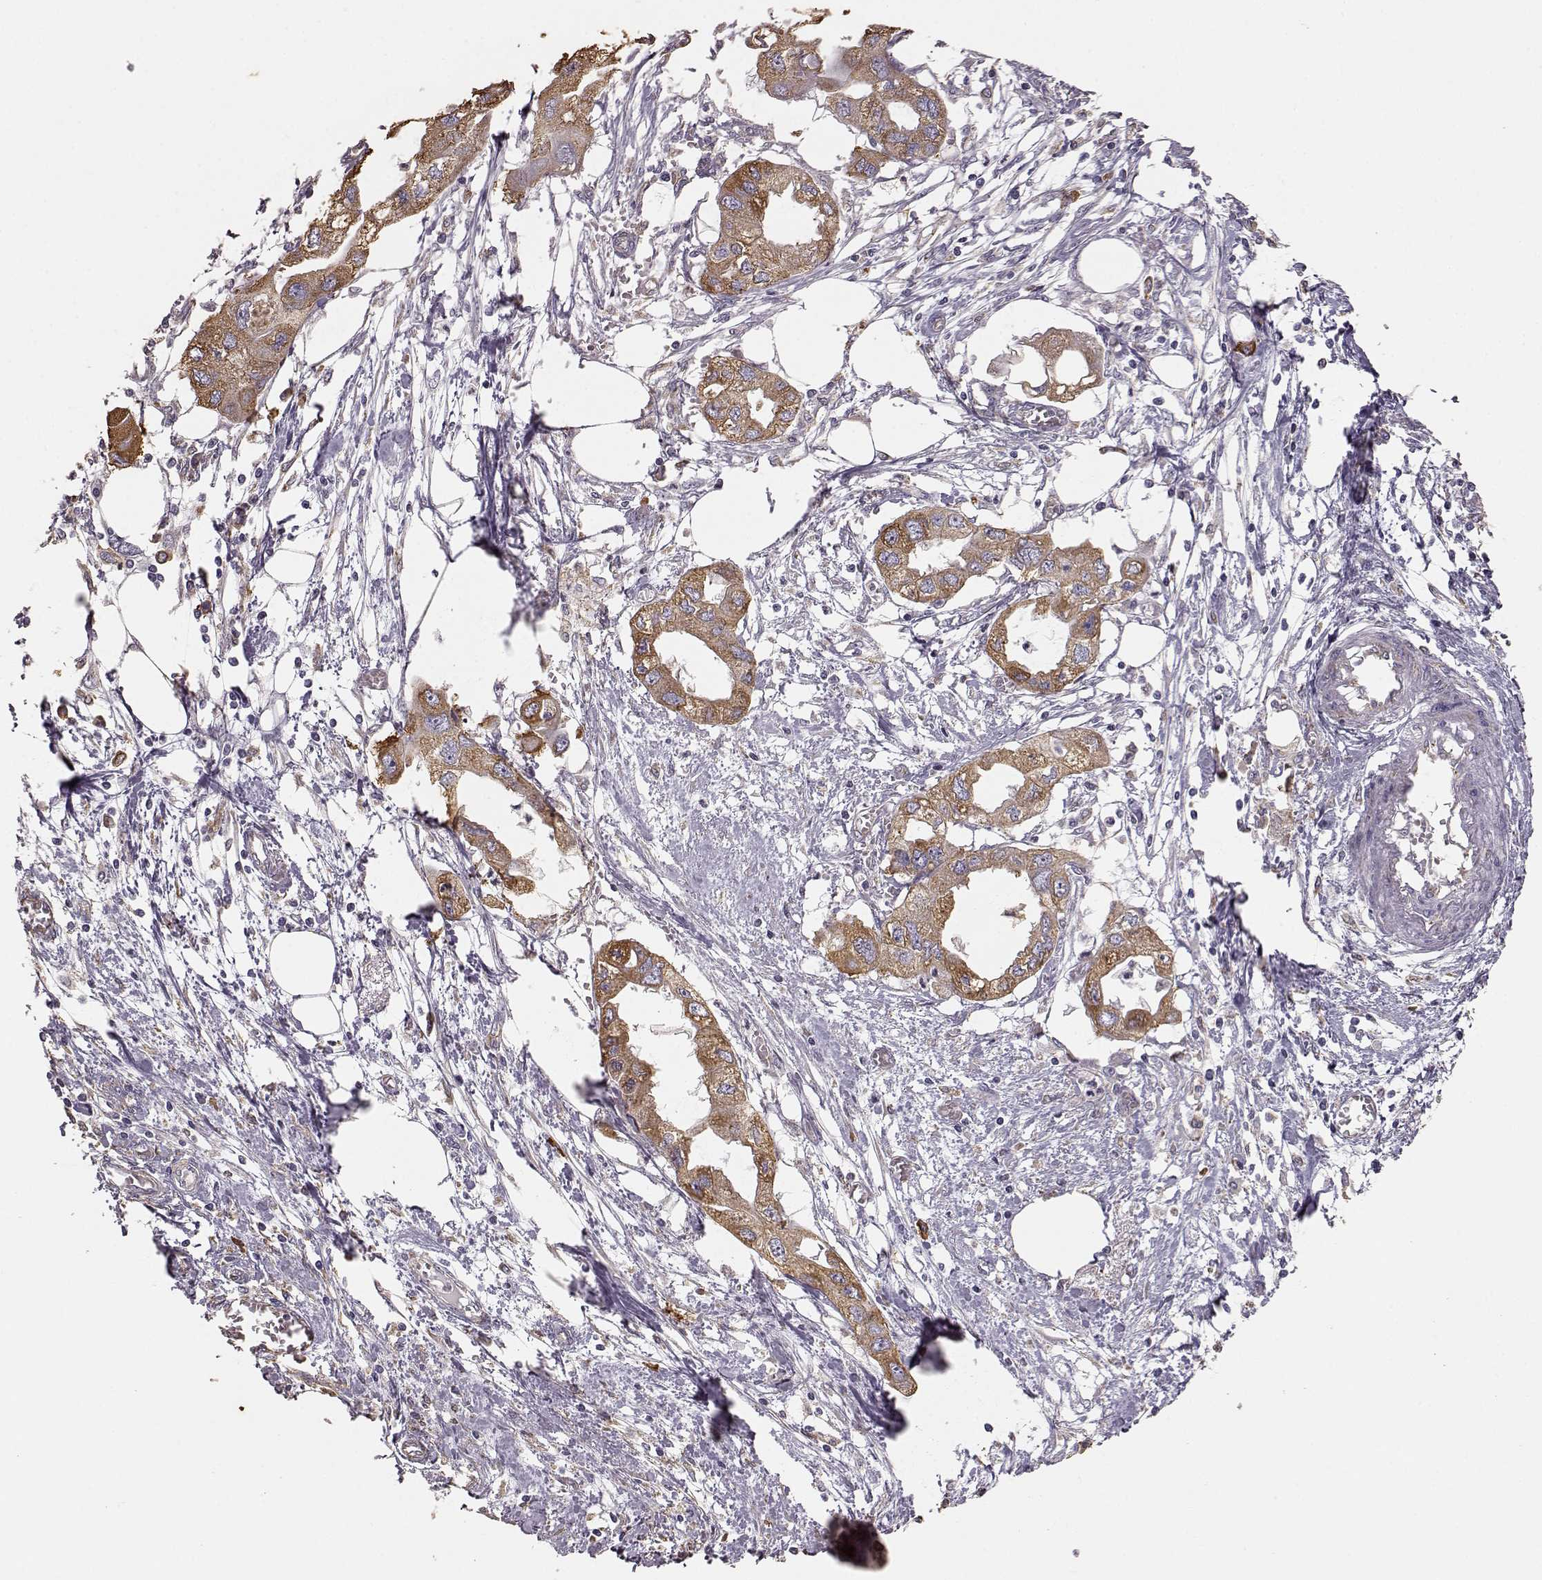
{"staining": {"intensity": "moderate", "quantity": ">75%", "location": "cytoplasmic/membranous"}, "tissue": "endometrial cancer", "cell_type": "Tumor cells", "image_type": "cancer", "snomed": [{"axis": "morphology", "description": "Adenocarcinoma, NOS"}, {"axis": "morphology", "description": "Adenocarcinoma, metastatic, NOS"}, {"axis": "topography", "description": "Adipose tissue"}, {"axis": "topography", "description": "Endometrium"}], "caption": "About >75% of tumor cells in human endometrial cancer show moderate cytoplasmic/membranous protein expression as visualized by brown immunohistochemical staining.", "gene": "GABRG3", "patient": {"sex": "female", "age": 67}}